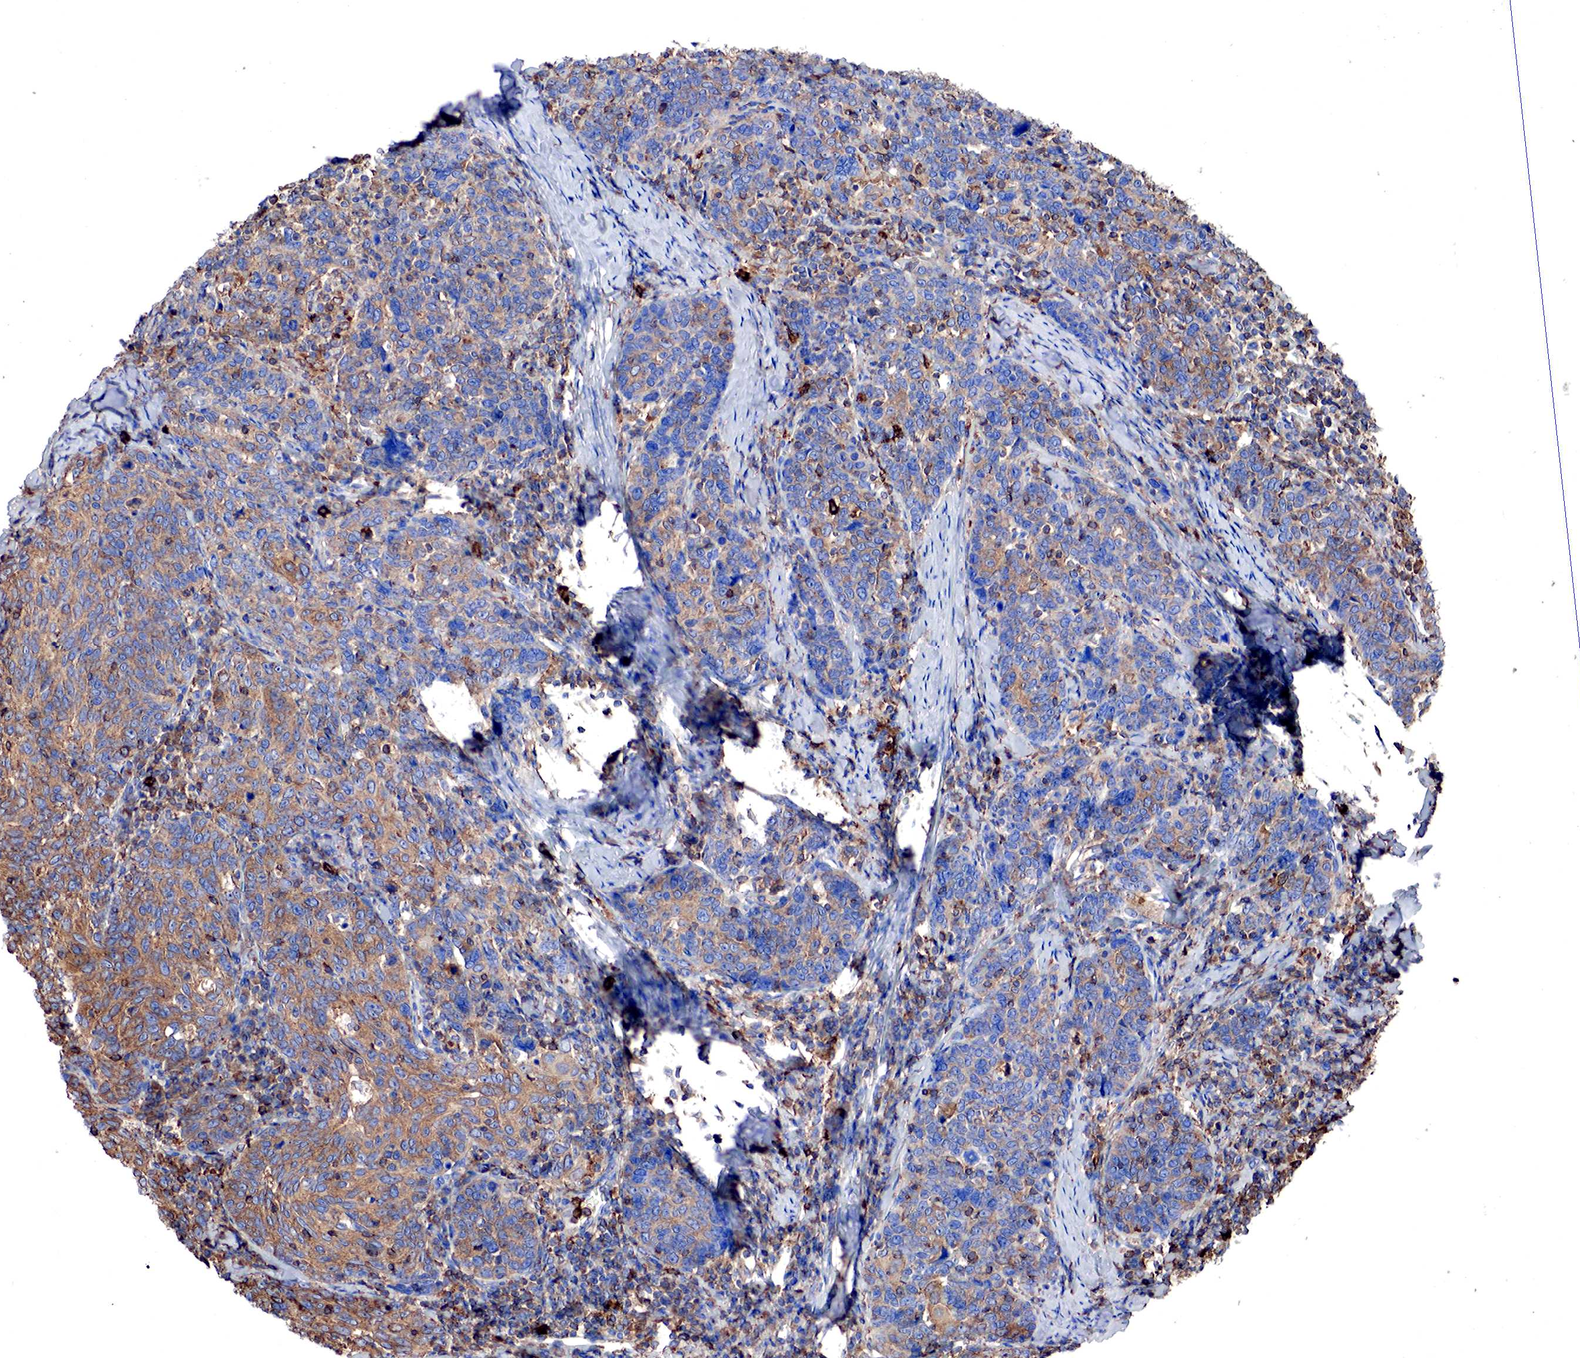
{"staining": {"intensity": "weak", "quantity": "25%-75%", "location": "cytoplasmic/membranous"}, "tissue": "cervical cancer", "cell_type": "Tumor cells", "image_type": "cancer", "snomed": [{"axis": "morphology", "description": "Squamous cell carcinoma, NOS"}, {"axis": "topography", "description": "Cervix"}], "caption": "Cervical cancer (squamous cell carcinoma) tissue reveals weak cytoplasmic/membranous staining in about 25%-75% of tumor cells, visualized by immunohistochemistry. (Brightfield microscopy of DAB IHC at high magnification).", "gene": "G6PD", "patient": {"sex": "female", "age": 41}}